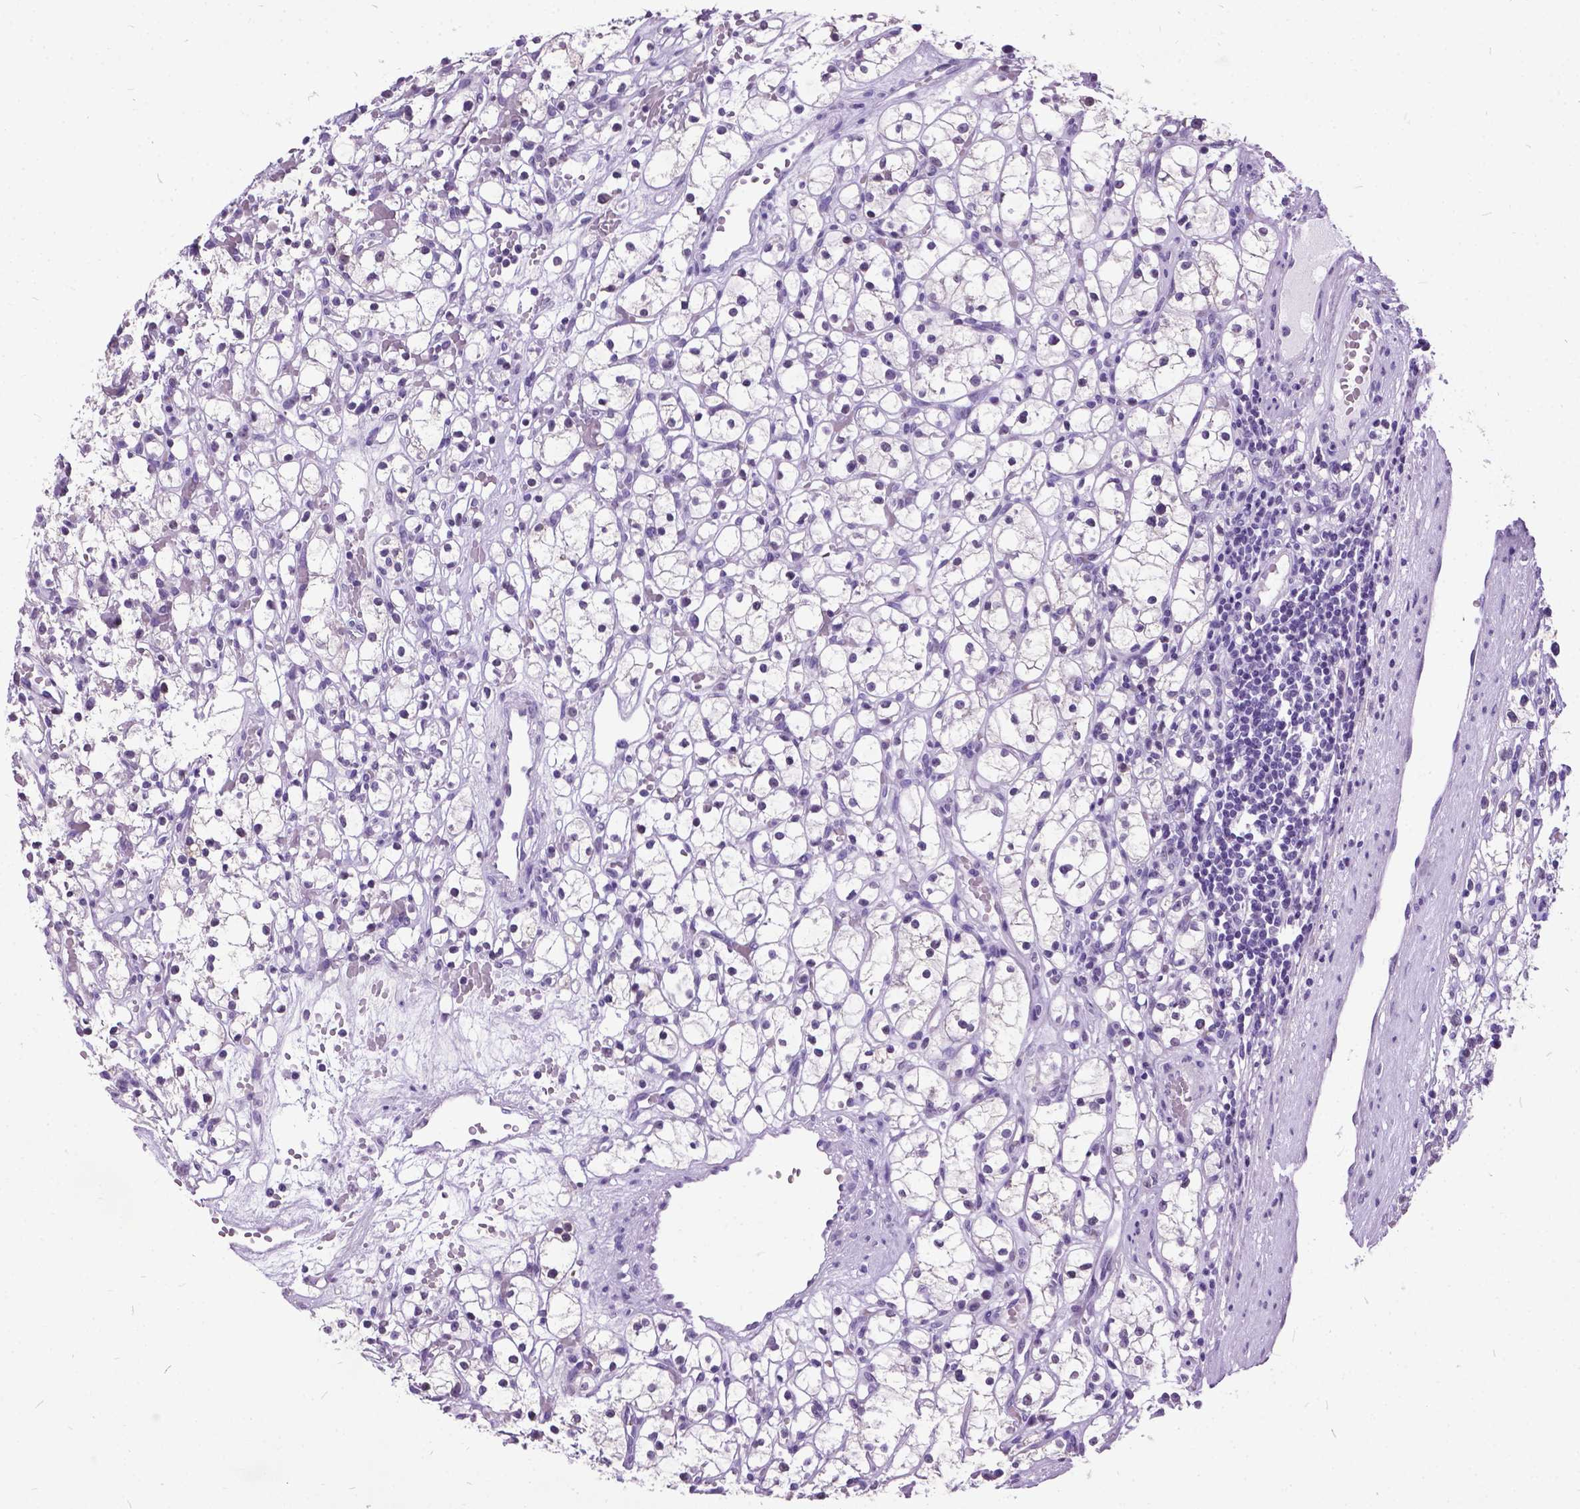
{"staining": {"intensity": "negative", "quantity": "none", "location": "none"}, "tissue": "renal cancer", "cell_type": "Tumor cells", "image_type": "cancer", "snomed": [{"axis": "morphology", "description": "Adenocarcinoma, NOS"}, {"axis": "topography", "description": "Kidney"}], "caption": "Tumor cells show no significant expression in renal cancer.", "gene": "MARCHF10", "patient": {"sex": "female", "age": 59}}